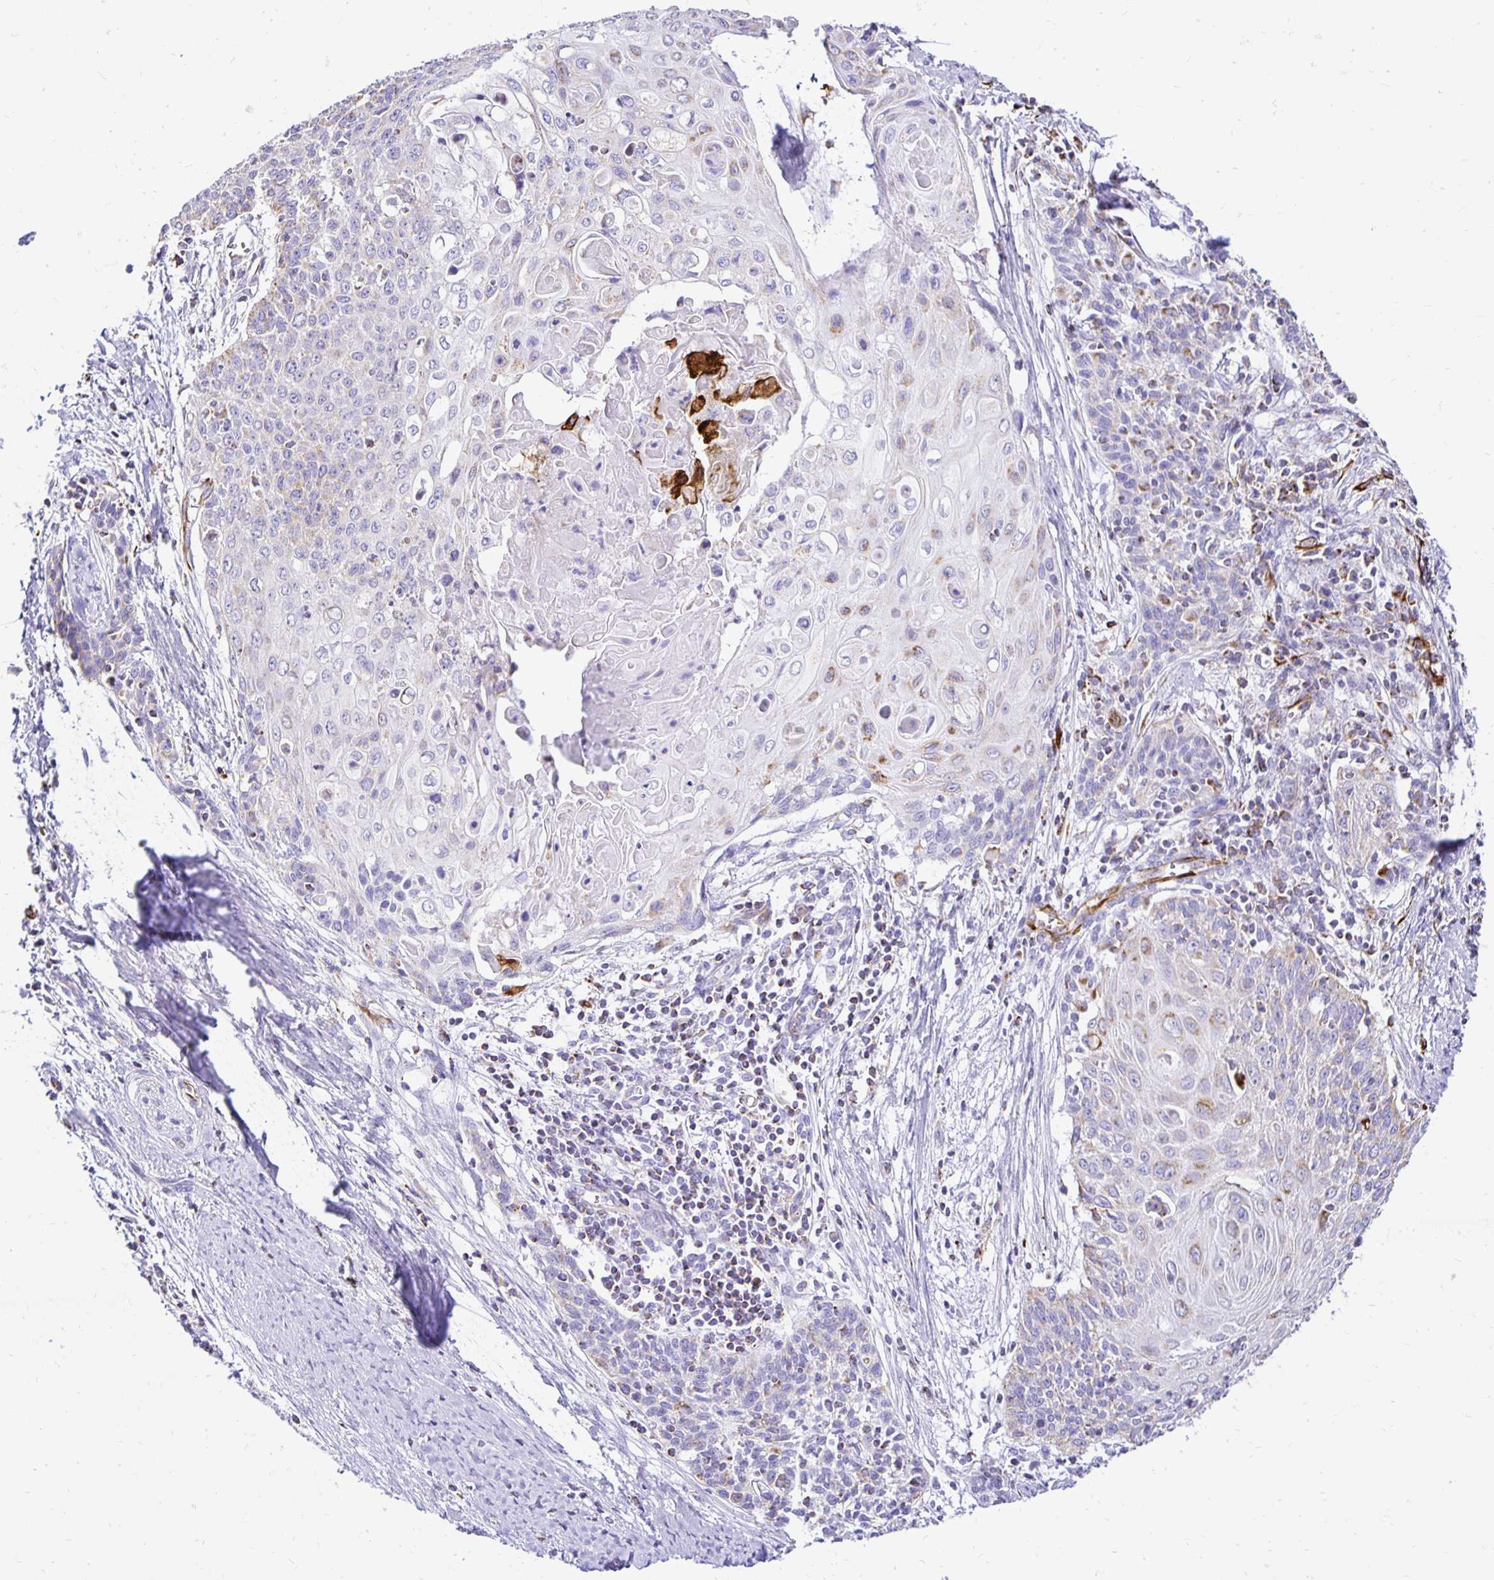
{"staining": {"intensity": "weak", "quantity": "25%-75%", "location": "cytoplasmic/membranous"}, "tissue": "cervical cancer", "cell_type": "Tumor cells", "image_type": "cancer", "snomed": [{"axis": "morphology", "description": "Squamous cell carcinoma, NOS"}, {"axis": "topography", "description": "Cervix"}], "caption": "Protein staining by immunohistochemistry reveals weak cytoplasmic/membranous positivity in about 25%-75% of tumor cells in cervical squamous cell carcinoma.", "gene": "PLAAT2", "patient": {"sex": "female", "age": 39}}